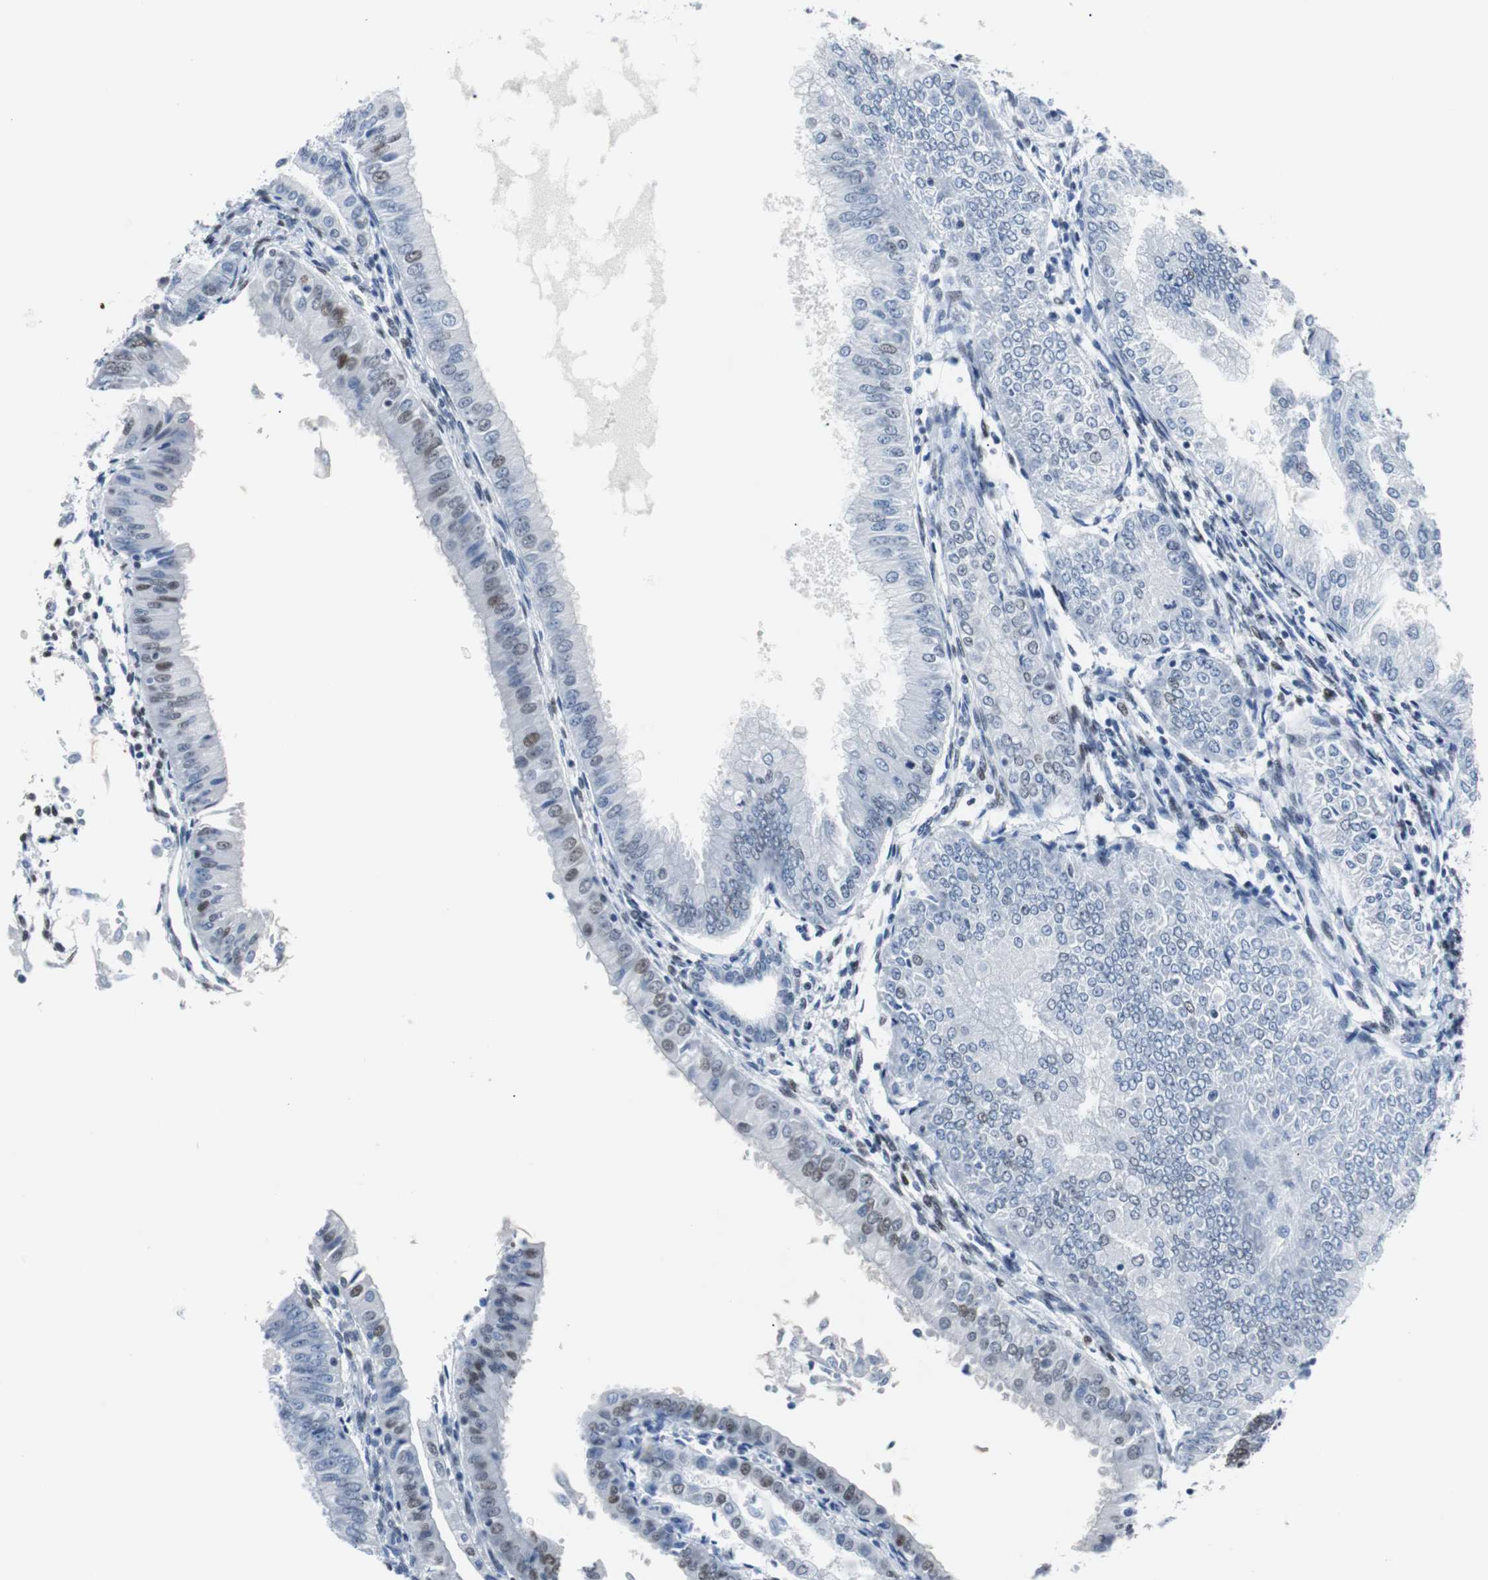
{"staining": {"intensity": "weak", "quantity": "<25%", "location": "nuclear"}, "tissue": "endometrial cancer", "cell_type": "Tumor cells", "image_type": "cancer", "snomed": [{"axis": "morphology", "description": "Adenocarcinoma, NOS"}, {"axis": "topography", "description": "Endometrium"}], "caption": "The histopathology image shows no staining of tumor cells in endometrial cancer (adenocarcinoma).", "gene": "JUN", "patient": {"sex": "female", "age": 53}}